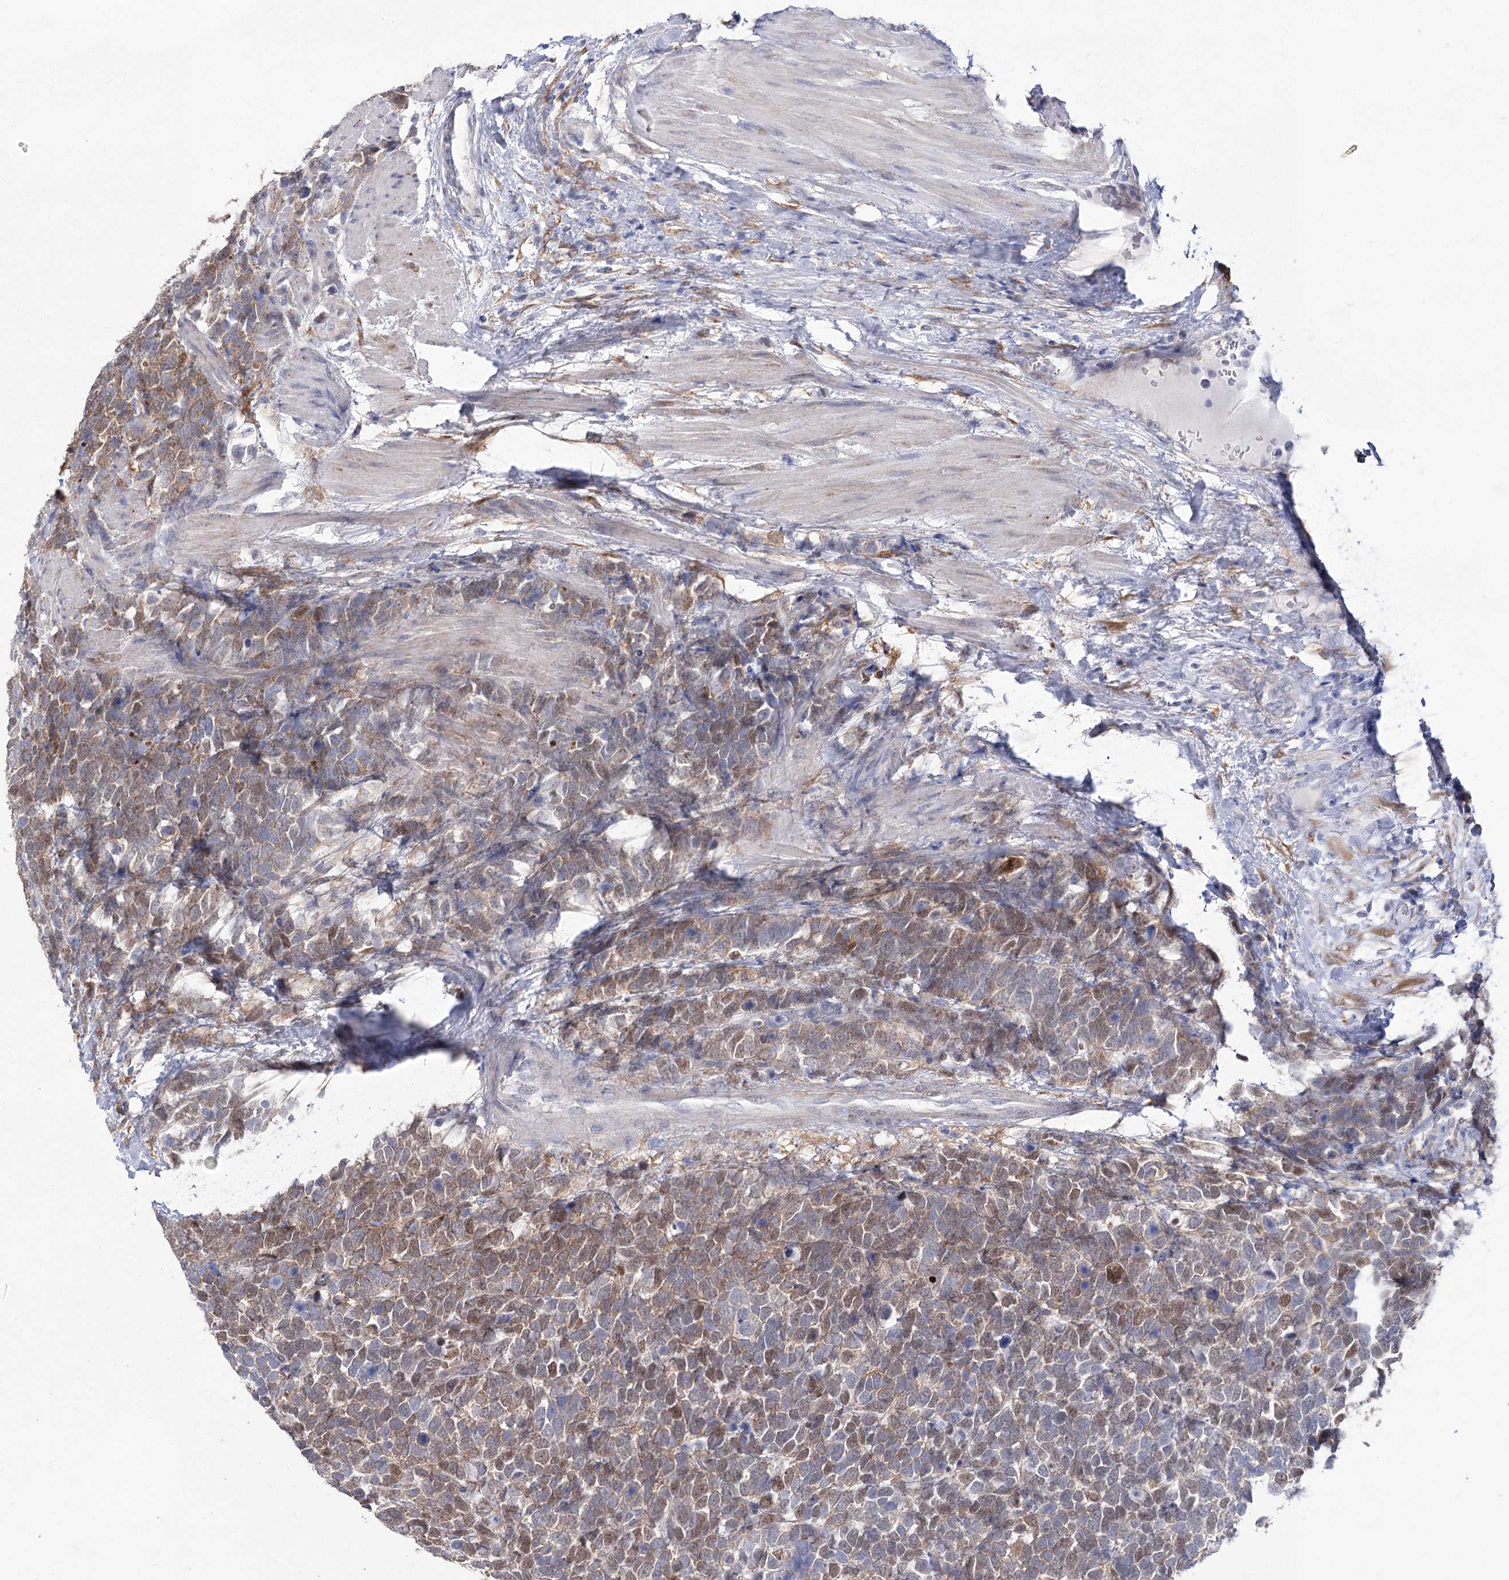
{"staining": {"intensity": "weak", "quantity": "25%-75%", "location": "cytoplasmic/membranous,nuclear"}, "tissue": "urothelial cancer", "cell_type": "Tumor cells", "image_type": "cancer", "snomed": [{"axis": "morphology", "description": "Urothelial carcinoma, High grade"}, {"axis": "topography", "description": "Urinary bladder"}], "caption": "Weak cytoplasmic/membranous and nuclear protein positivity is present in about 25%-75% of tumor cells in urothelial carcinoma (high-grade).", "gene": "UGDH", "patient": {"sex": "female", "age": 82}}